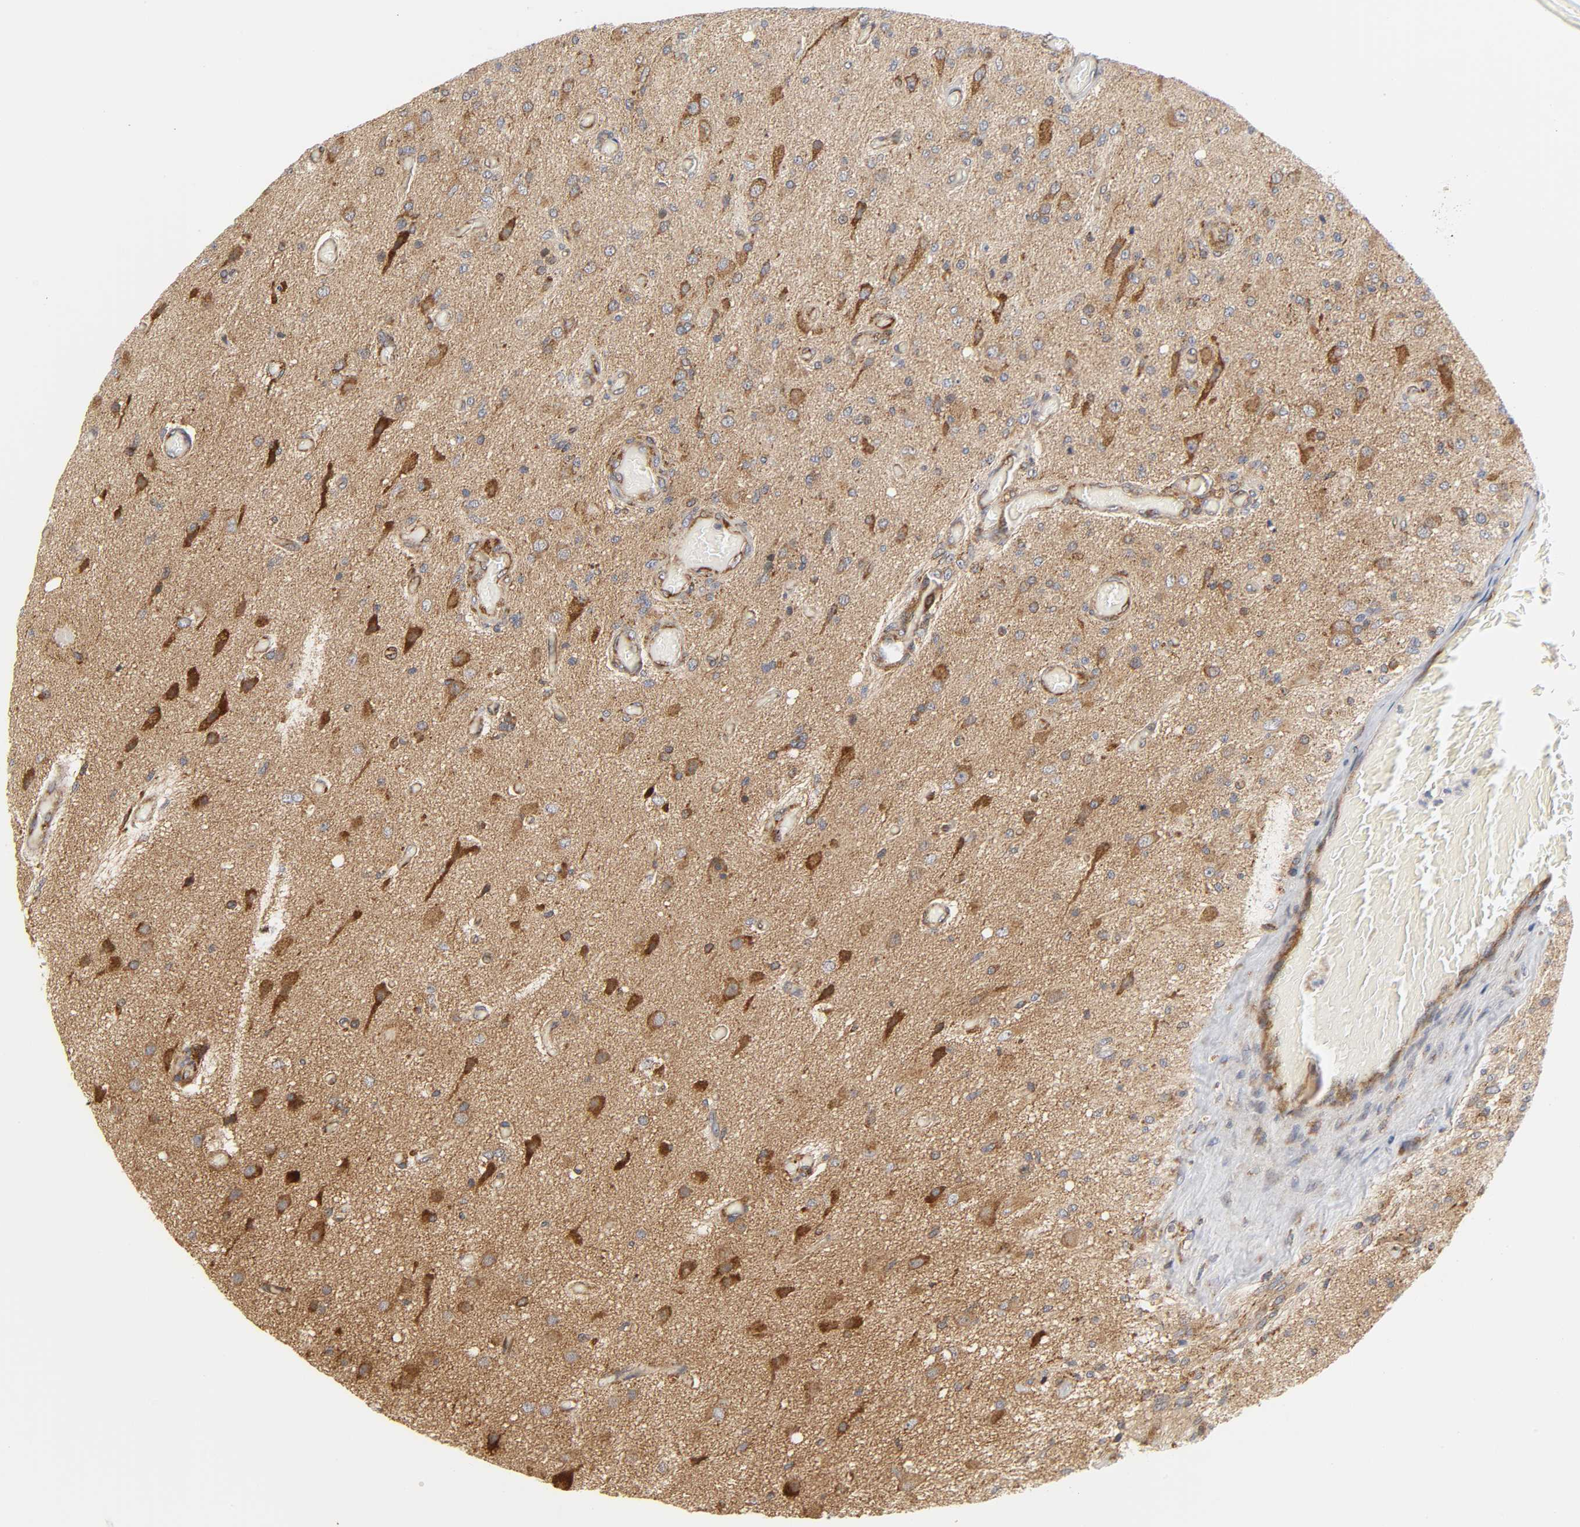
{"staining": {"intensity": "moderate", "quantity": ">75%", "location": "cytoplasmic/membranous"}, "tissue": "glioma", "cell_type": "Tumor cells", "image_type": "cancer", "snomed": [{"axis": "morphology", "description": "Normal tissue, NOS"}, {"axis": "morphology", "description": "Glioma, malignant, High grade"}, {"axis": "topography", "description": "Cerebral cortex"}], "caption": "Glioma tissue displays moderate cytoplasmic/membranous staining in about >75% of tumor cells, visualized by immunohistochemistry.", "gene": "BAX", "patient": {"sex": "male", "age": 77}}